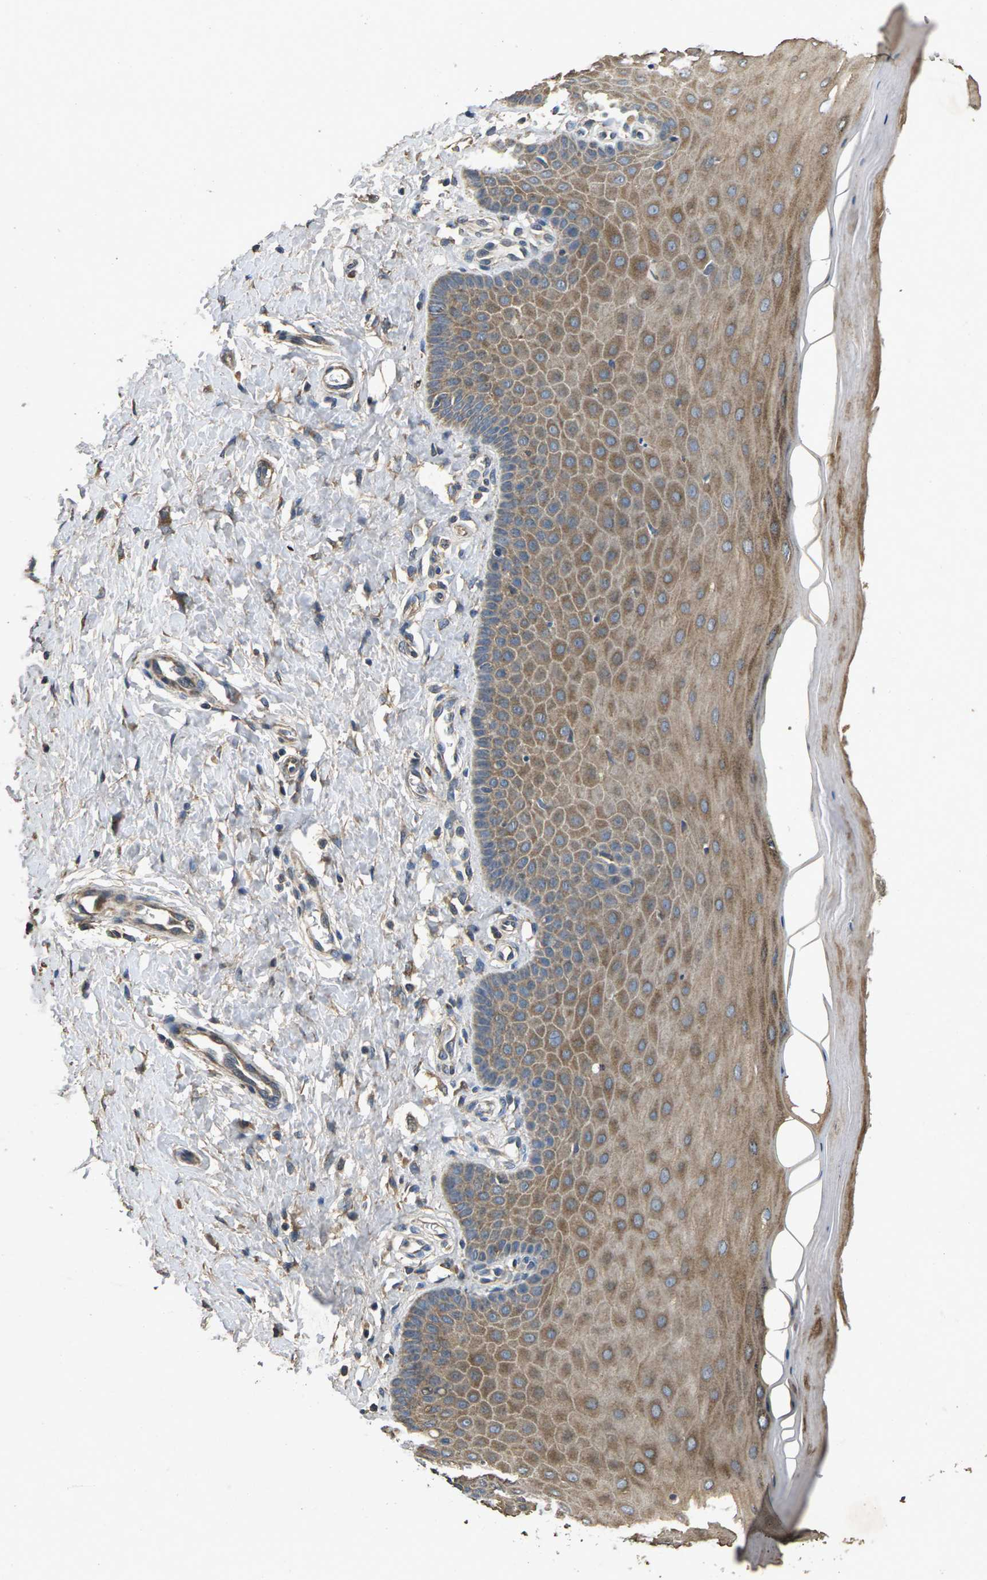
{"staining": {"intensity": "weak", "quantity": "25%-75%", "location": "cytoplasmic/membranous"}, "tissue": "cervix", "cell_type": "Glandular cells", "image_type": "normal", "snomed": [{"axis": "morphology", "description": "Normal tissue, NOS"}, {"axis": "topography", "description": "Cervix"}], "caption": "IHC (DAB (3,3'-diaminobenzidine)) staining of benign human cervix shows weak cytoplasmic/membranous protein expression in about 25%-75% of glandular cells. (Brightfield microscopy of DAB IHC at high magnification).", "gene": "B4GAT1", "patient": {"sex": "female", "age": 55}}